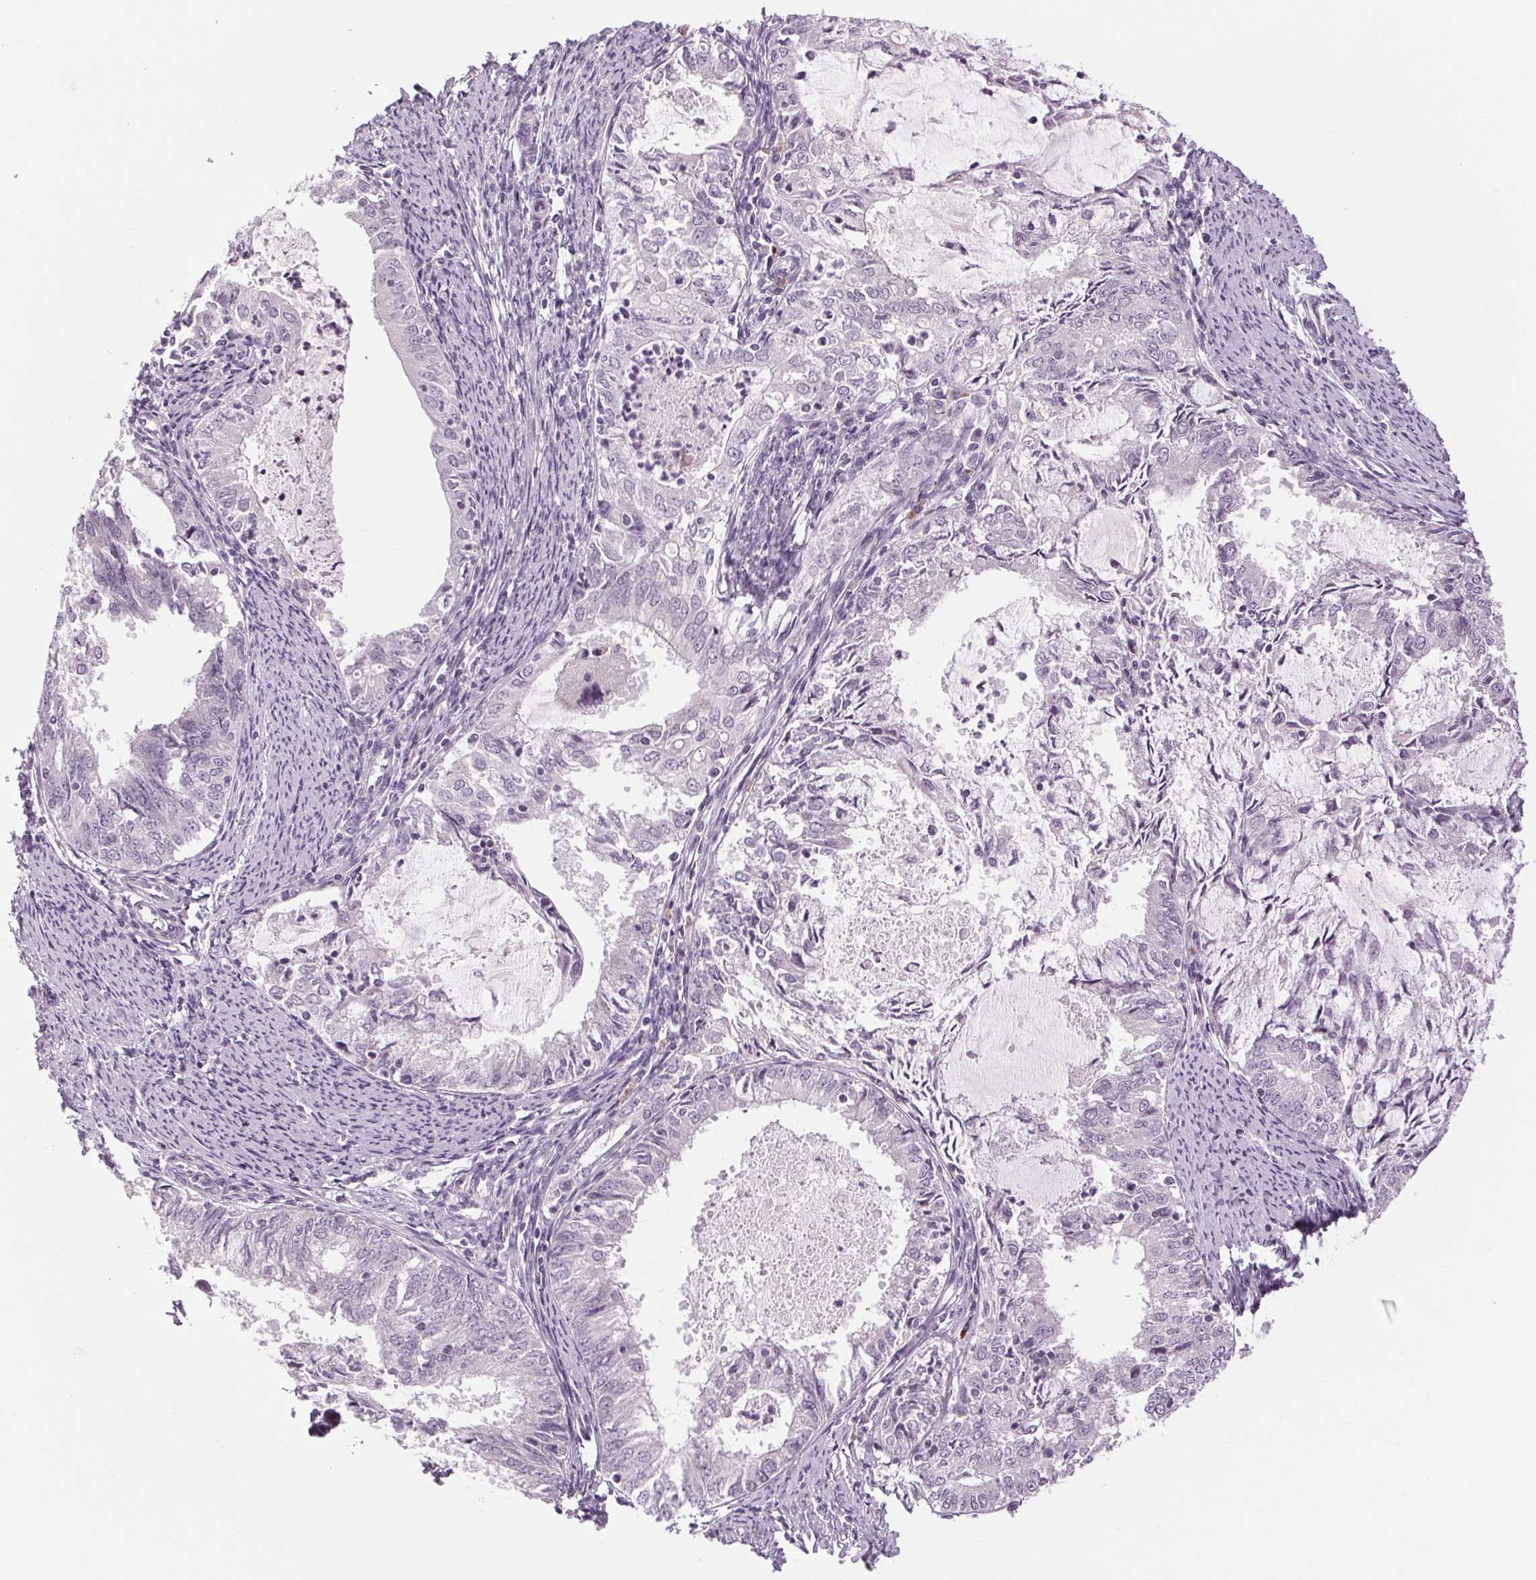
{"staining": {"intensity": "negative", "quantity": "none", "location": "none"}, "tissue": "endometrial cancer", "cell_type": "Tumor cells", "image_type": "cancer", "snomed": [{"axis": "morphology", "description": "Adenocarcinoma, NOS"}, {"axis": "topography", "description": "Endometrium"}], "caption": "Tumor cells show no significant protein expression in endometrial cancer. The staining is performed using DAB (3,3'-diaminobenzidine) brown chromogen with nuclei counter-stained in using hematoxylin.", "gene": "KLHL40", "patient": {"sex": "female", "age": 57}}